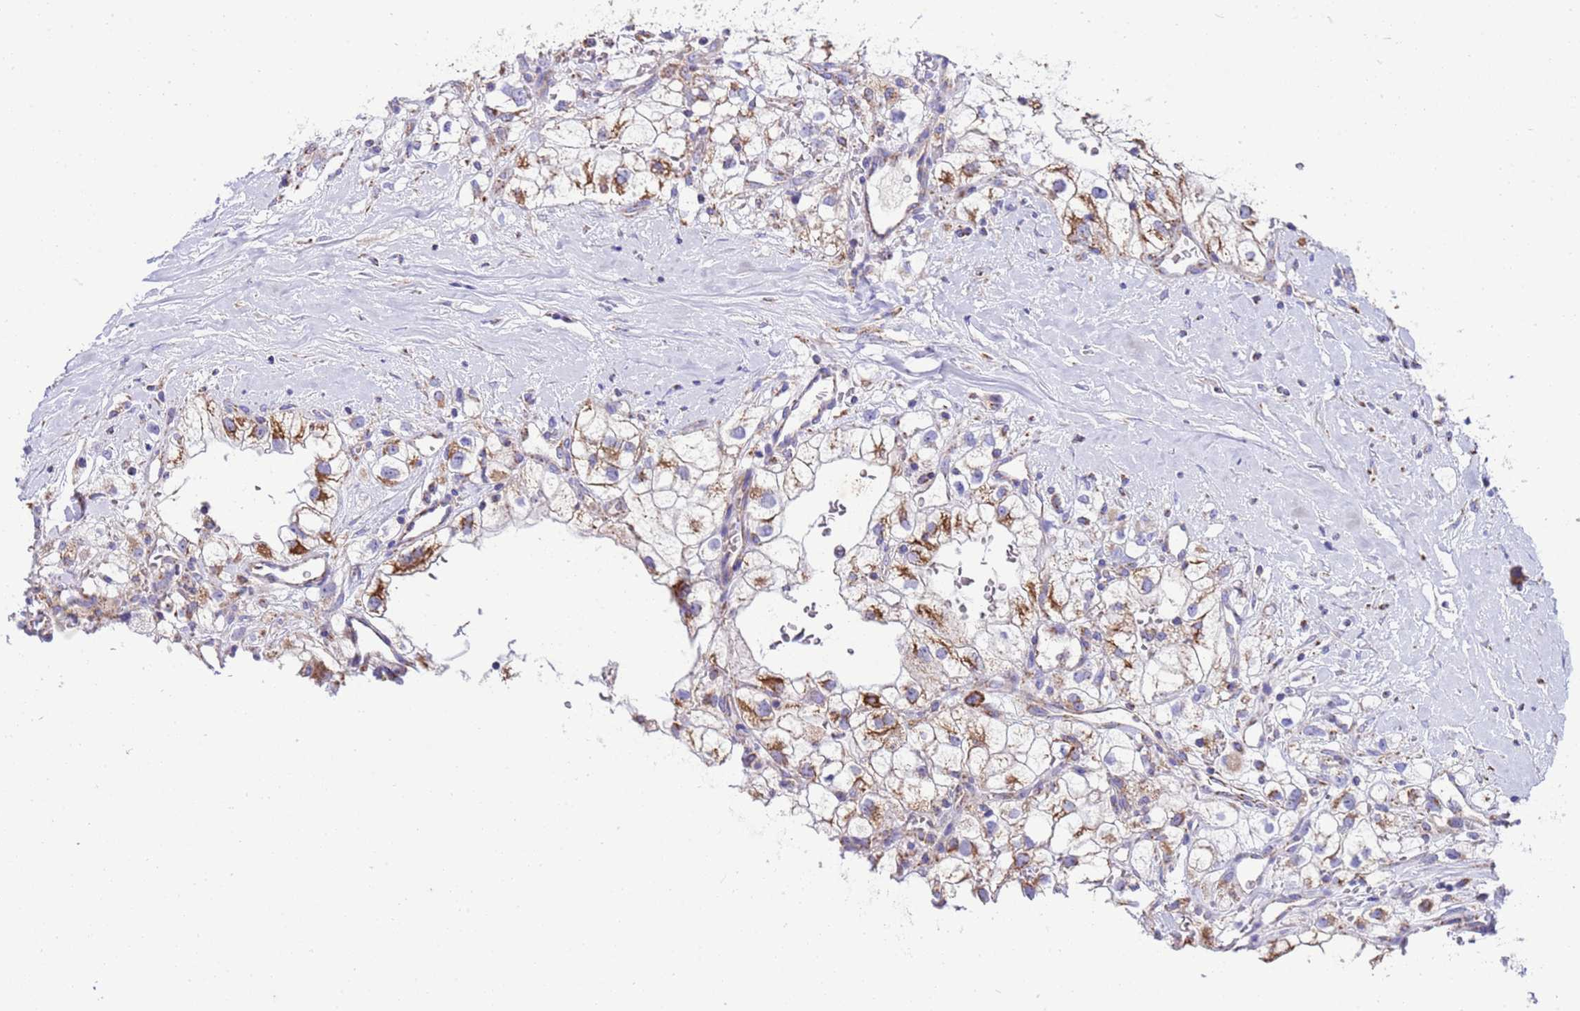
{"staining": {"intensity": "moderate", "quantity": "25%-75%", "location": "cytoplasmic/membranous"}, "tissue": "renal cancer", "cell_type": "Tumor cells", "image_type": "cancer", "snomed": [{"axis": "morphology", "description": "Adenocarcinoma, NOS"}, {"axis": "topography", "description": "Kidney"}], "caption": "High-magnification brightfield microscopy of adenocarcinoma (renal) stained with DAB (brown) and counterstained with hematoxylin (blue). tumor cells exhibit moderate cytoplasmic/membranous expression is appreciated in approximately25%-75% of cells. (DAB (3,3'-diaminobenzidine) IHC, brown staining for protein, blue staining for nuclei).", "gene": "RNF165", "patient": {"sex": "male", "age": 59}}